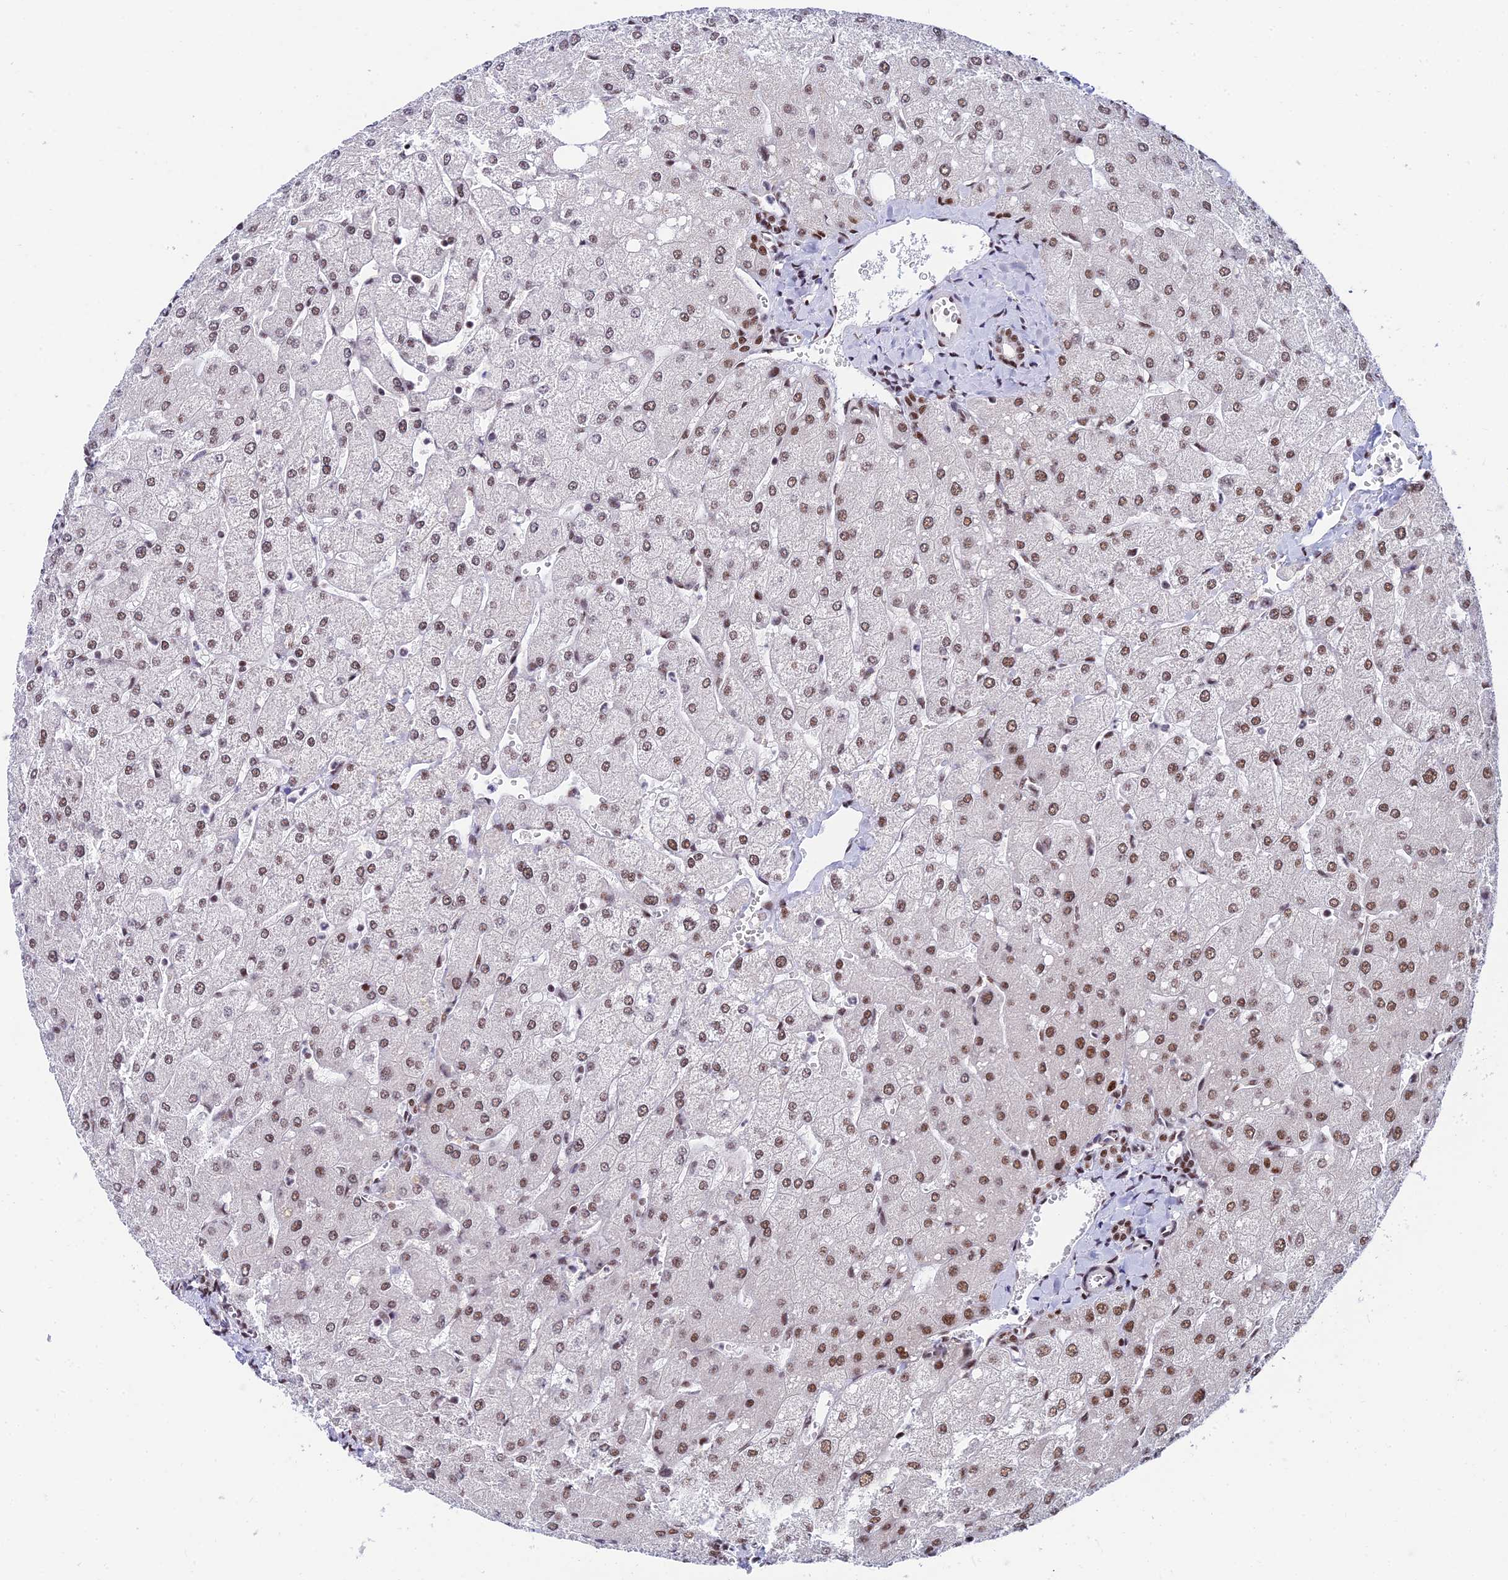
{"staining": {"intensity": "moderate", "quantity": ">75%", "location": "nuclear"}, "tissue": "liver", "cell_type": "Cholangiocytes", "image_type": "normal", "snomed": [{"axis": "morphology", "description": "Normal tissue, NOS"}, {"axis": "topography", "description": "Liver"}], "caption": "Immunohistochemistry (IHC) (DAB (3,3'-diaminobenzidine)) staining of unremarkable liver reveals moderate nuclear protein positivity in approximately >75% of cholangiocytes.", "gene": "USP22", "patient": {"sex": "male", "age": 55}}